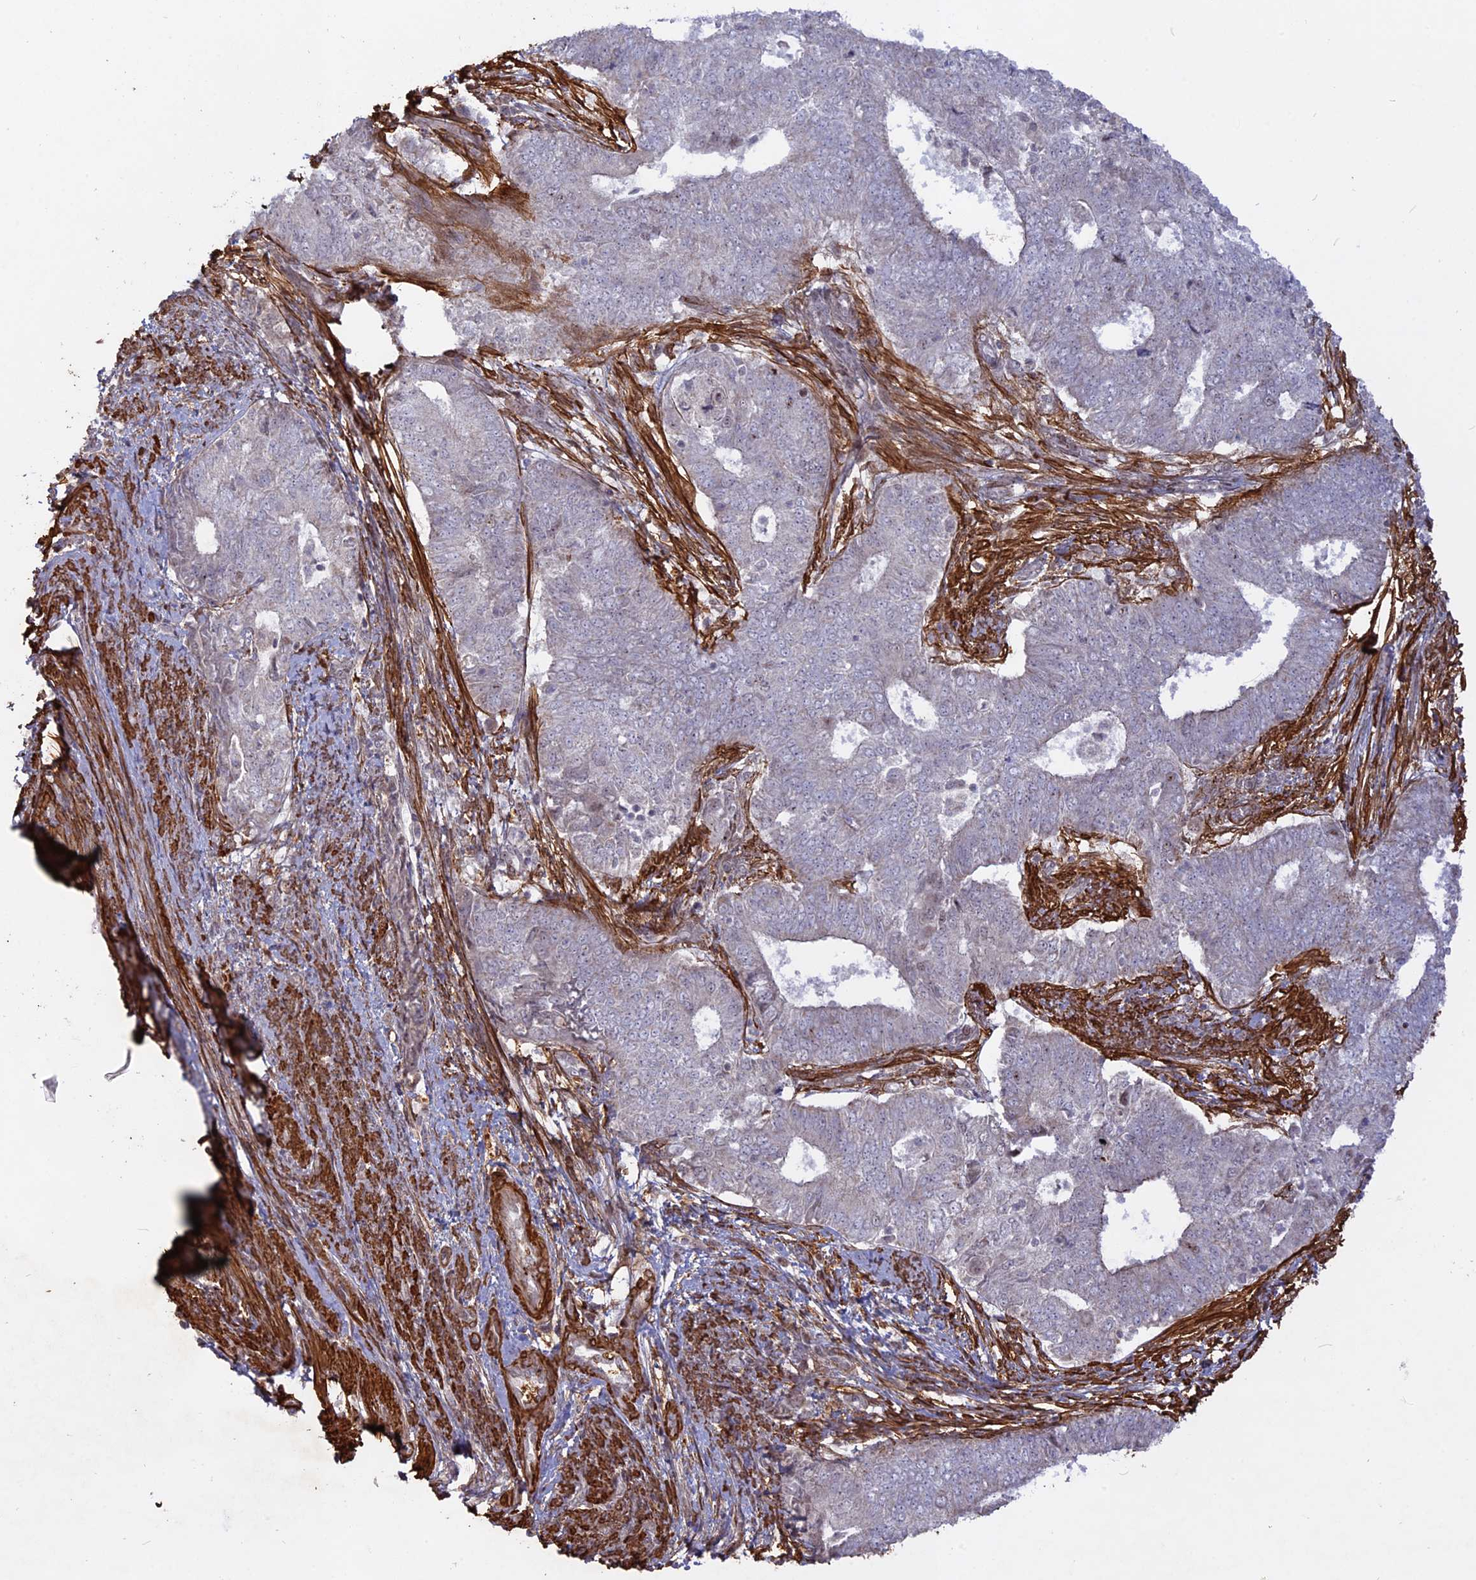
{"staining": {"intensity": "negative", "quantity": "none", "location": "none"}, "tissue": "endometrial cancer", "cell_type": "Tumor cells", "image_type": "cancer", "snomed": [{"axis": "morphology", "description": "Adenocarcinoma, NOS"}, {"axis": "topography", "description": "Endometrium"}], "caption": "A high-resolution histopathology image shows immunohistochemistry (IHC) staining of adenocarcinoma (endometrial), which exhibits no significant positivity in tumor cells.", "gene": "CCDC154", "patient": {"sex": "female", "age": 62}}